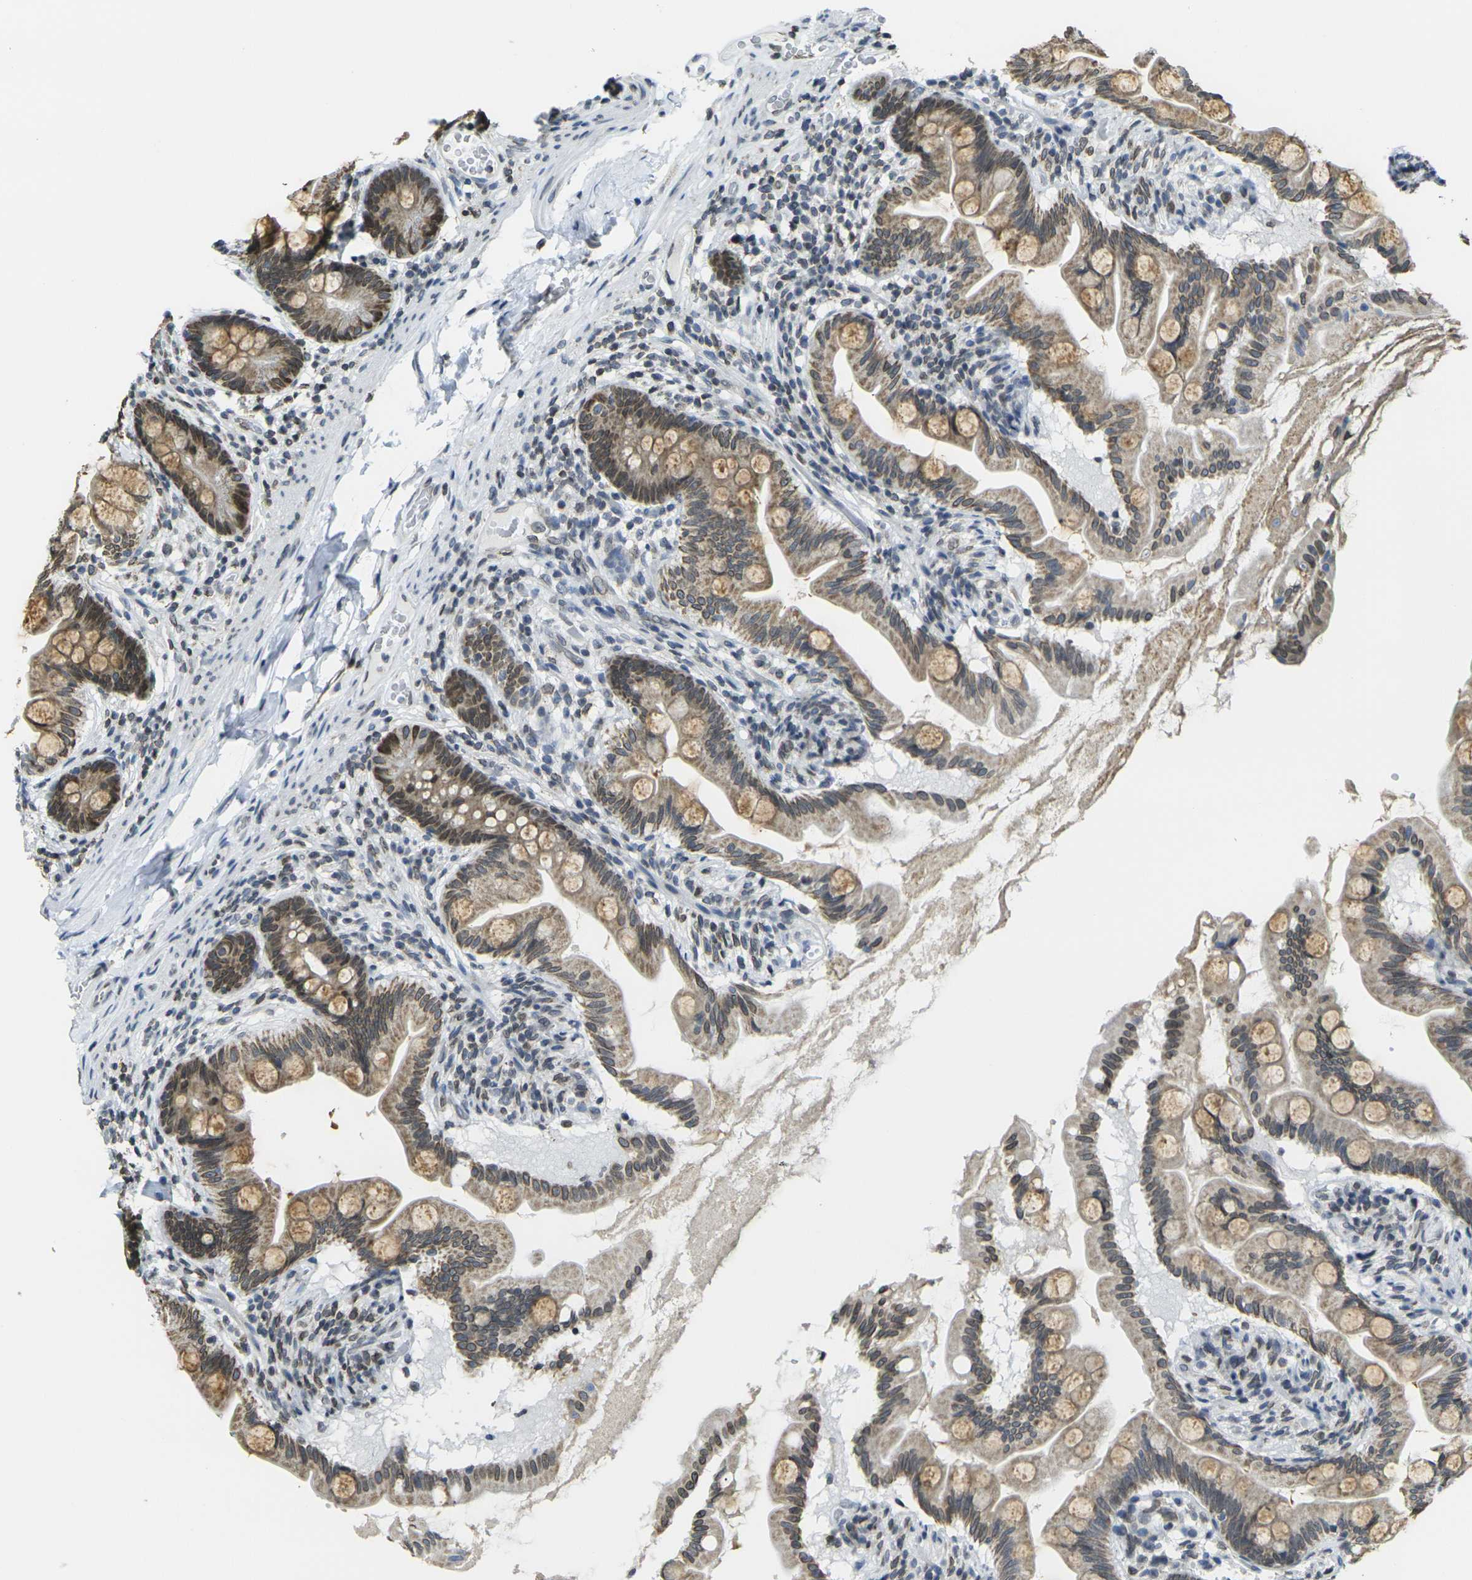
{"staining": {"intensity": "moderate", "quantity": ">75%", "location": "cytoplasmic/membranous,nuclear"}, "tissue": "small intestine", "cell_type": "Glandular cells", "image_type": "normal", "snomed": [{"axis": "morphology", "description": "Normal tissue, NOS"}, {"axis": "topography", "description": "Small intestine"}], "caption": "The image displays a brown stain indicating the presence of a protein in the cytoplasmic/membranous,nuclear of glandular cells in small intestine. (brown staining indicates protein expression, while blue staining denotes nuclei).", "gene": "BRDT", "patient": {"sex": "female", "age": 56}}